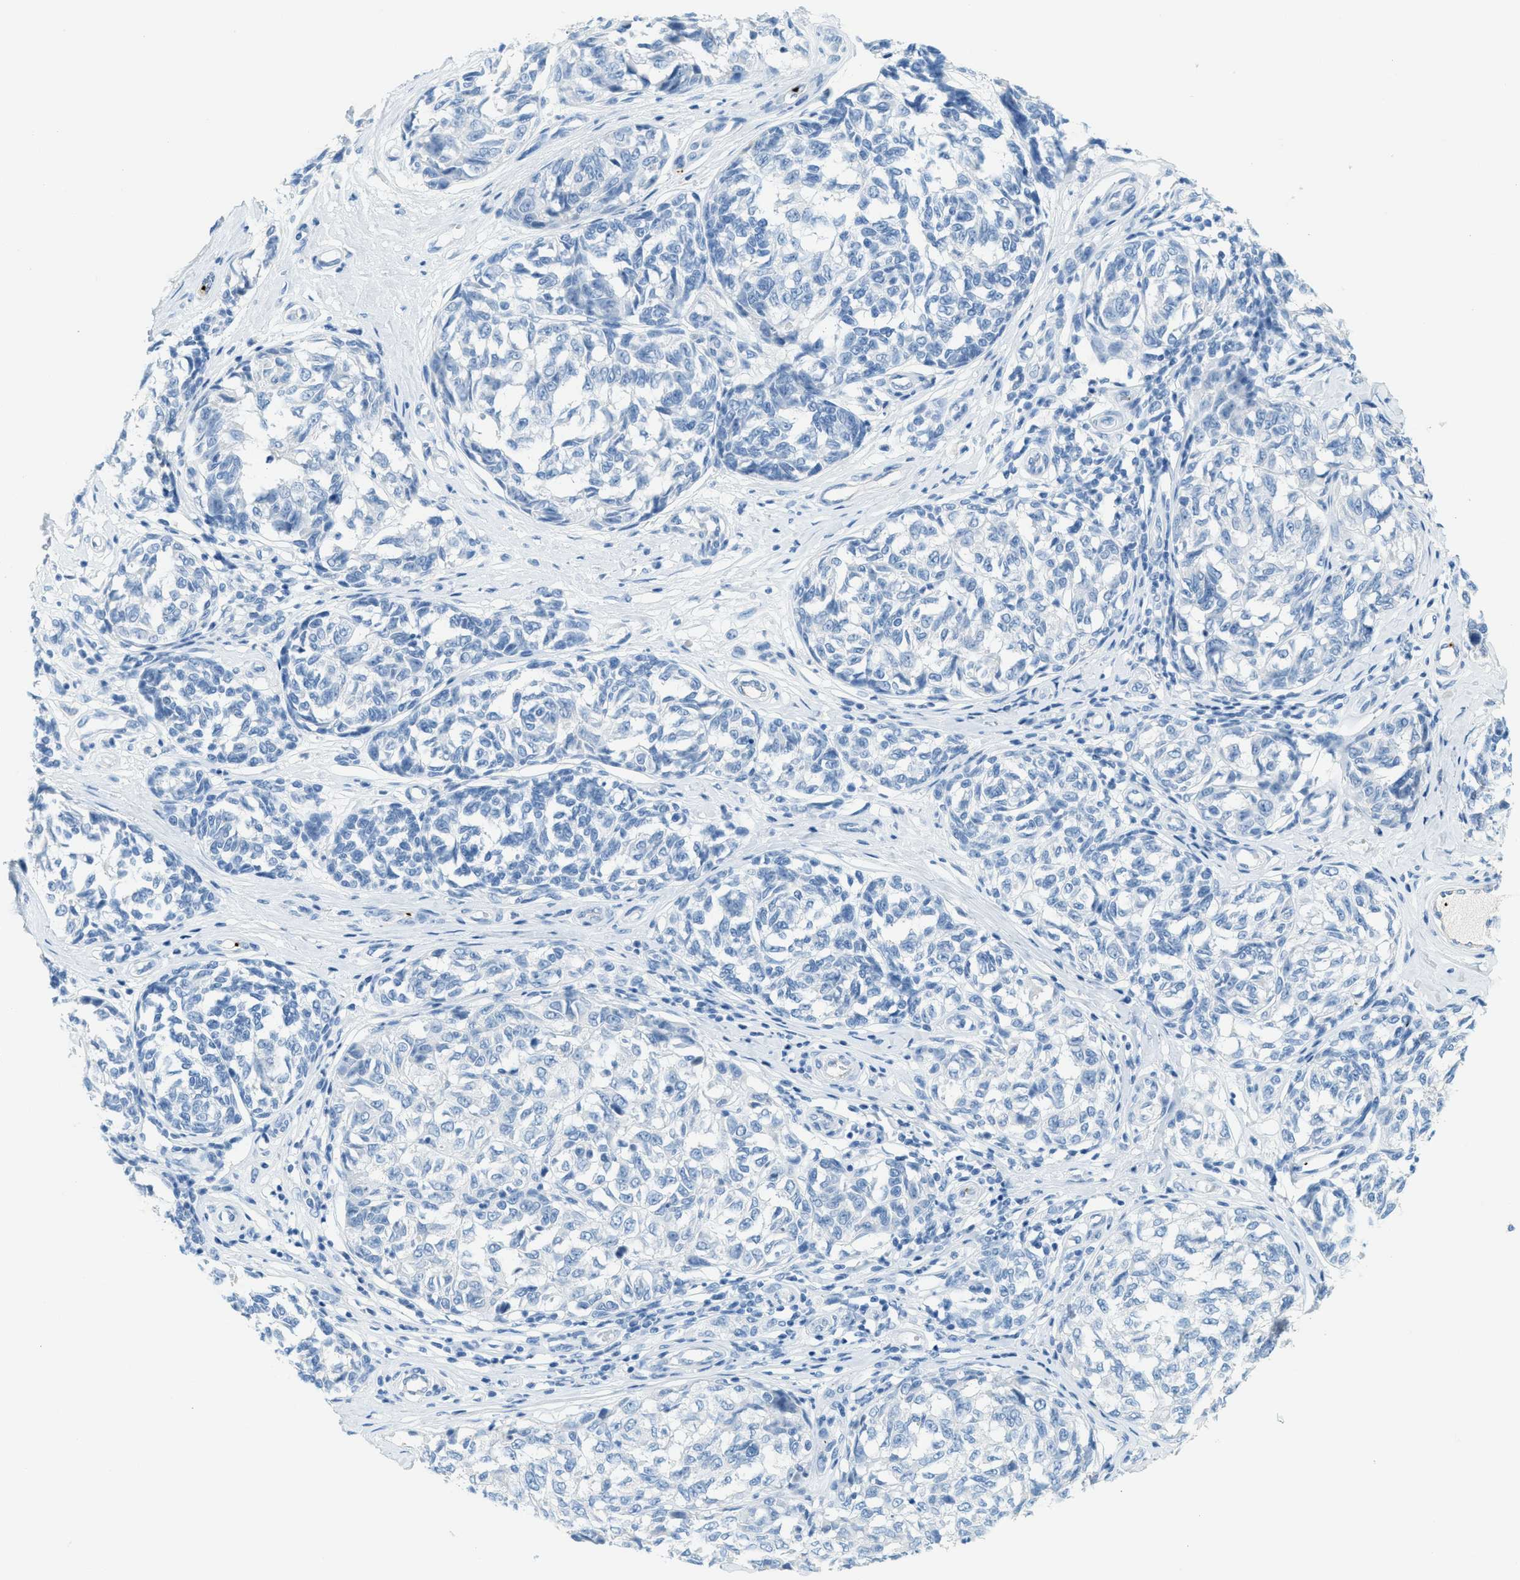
{"staining": {"intensity": "negative", "quantity": "none", "location": "none"}, "tissue": "melanoma", "cell_type": "Tumor cells", "image_type": "cancer", "snomed": [{"axis": "morphology", "description": "Malignant melanoma, NOS"}, {"axis": "topography", "description": "Skin"}], "caption": "Tumor cells are negative for protein expression in human melanoma.", "gene": "PPBP", "patient": {"sex": "female", "age": 64}}